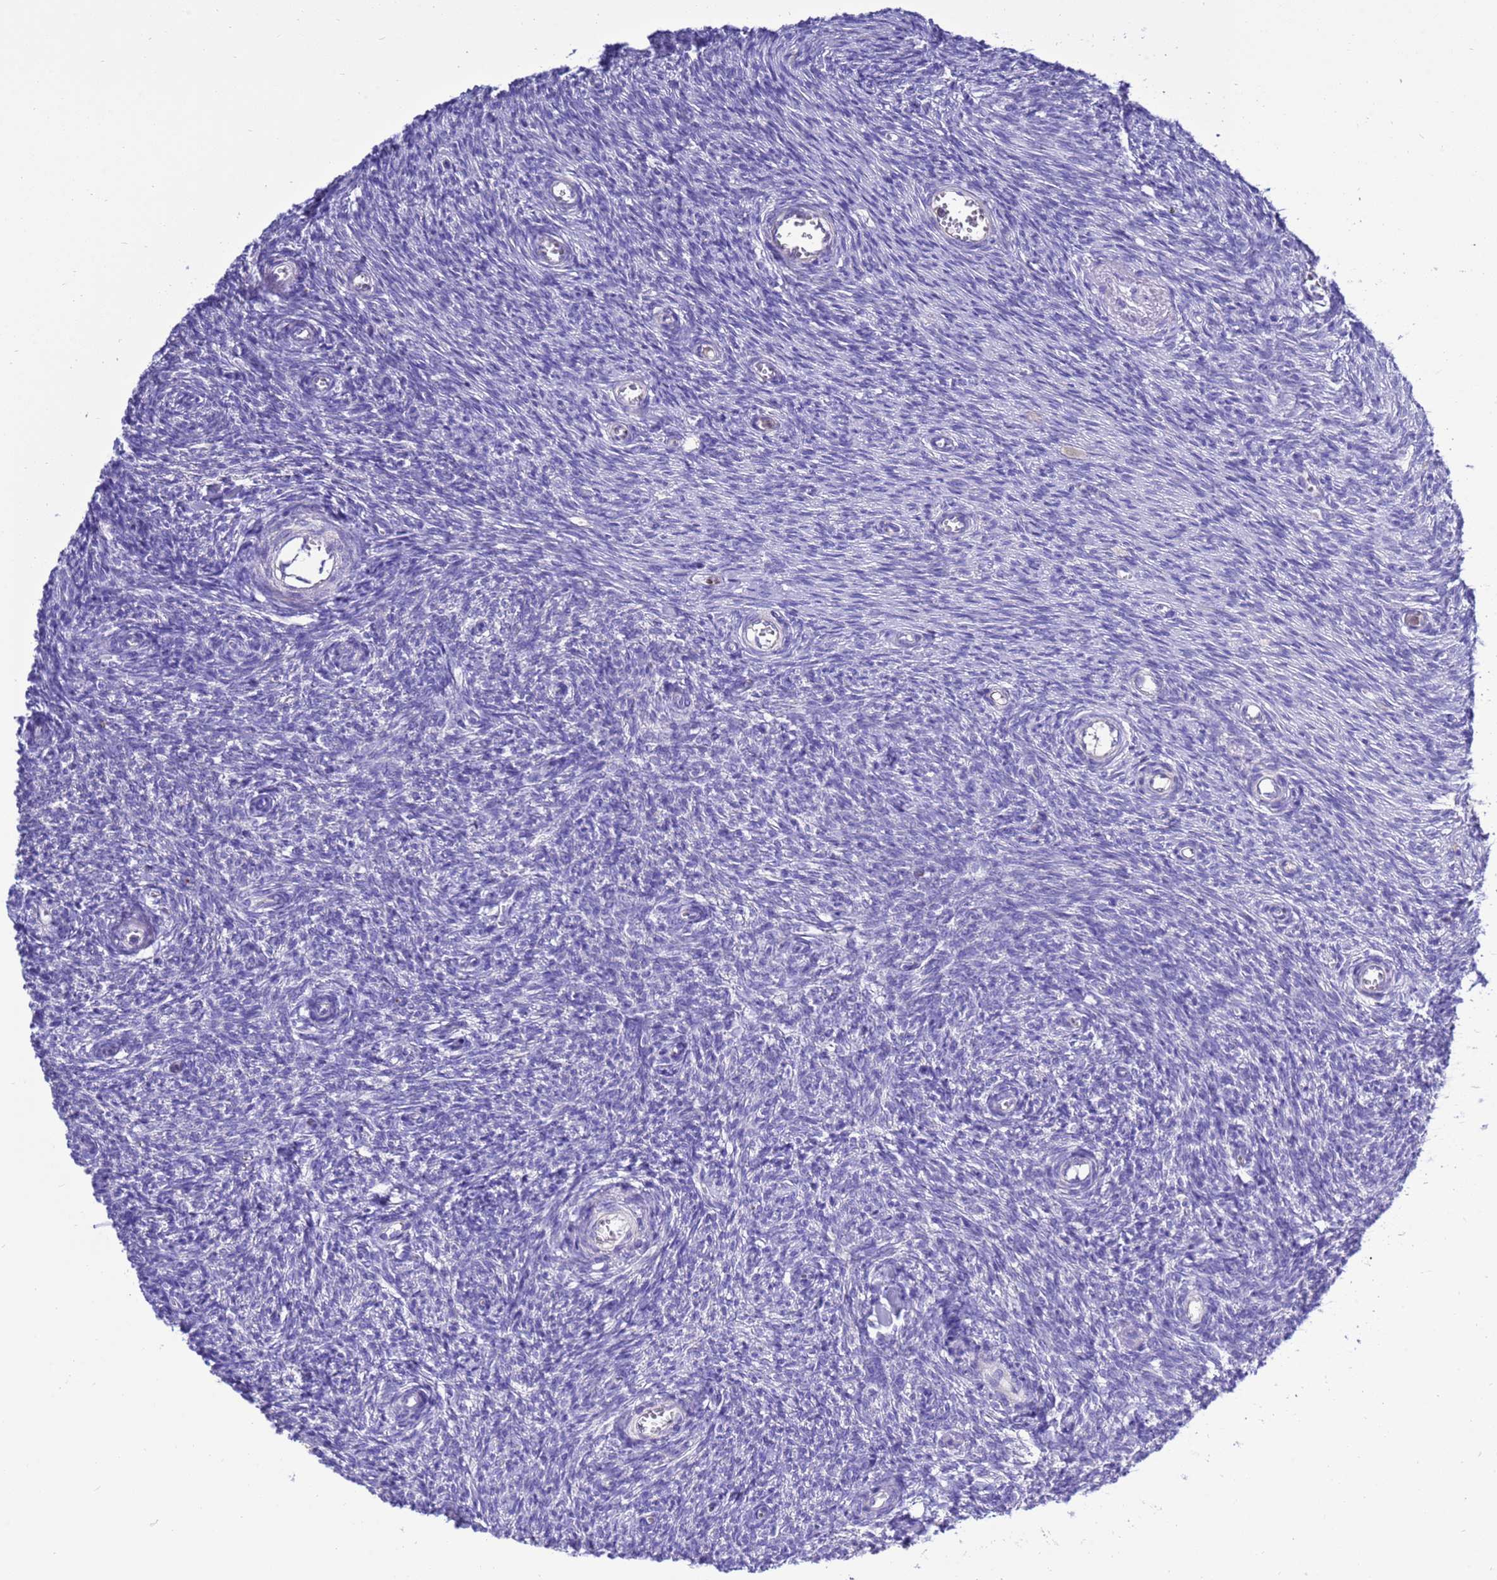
{"staining": {"intensity": "negative", "quantity": "none", "location": "none"}, "tissue": "ovary", "cell_type": "Ovarian stroma cells", "image_type": "normal", "snomed": [{"axis": "morphology", "description": "Normal tissue, NOS"}, {"axis": "topography", "description": "Ovary"}], "caption": "This is a image of immunohistochemistry (IHC) staining of benign ovary, which shows no staining in ovarian stroma cells. (Stains: DAB (3,3'-diaminobenzidine) immunohistochemistry (IHC) with hematoxylin counter stain, Microscopy: brightfield microscopy at high magnification).", "gene": "KICS2", "patient": {"sex": "female", "age": 44}}